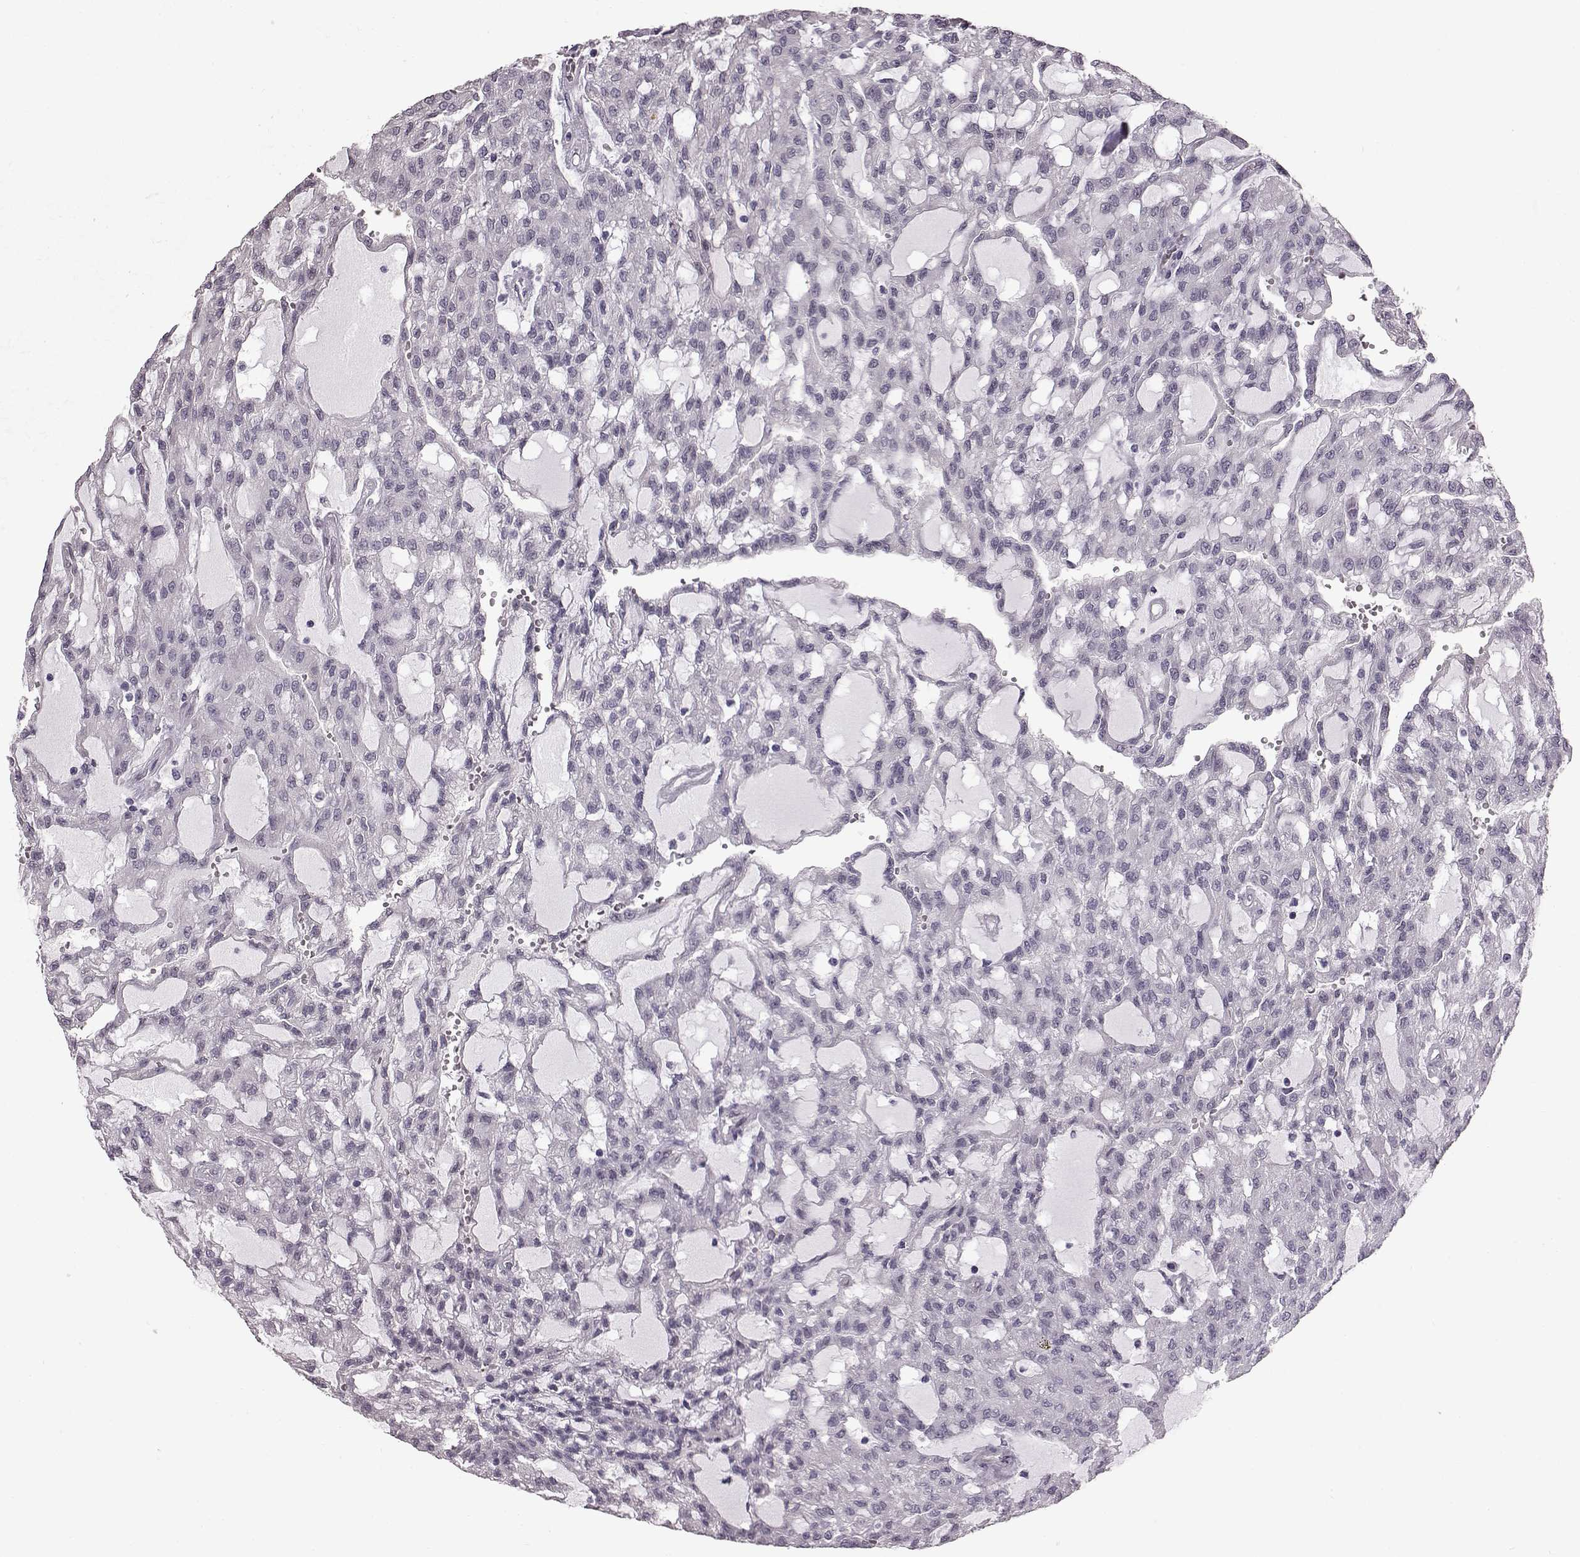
{"staining": {"intensity": "negative", "quantity": "none", "location": "none"}, "tissue": "renal cancer", "cell_type": "Tumor cells", "image_type": "cancer", "snomed": [{"axis": "morphology", "description": "Adenocarcinoma, NOS"}, {"axis": "topography", "description": "Kidney"}], "caption": "The IHC histopathology image has no significant expression in tumor cells of renal cancer (adenocarcinoma) tissue.", "gene": "TCHHL1", "patient": {"sex": "male", "age": 63}}